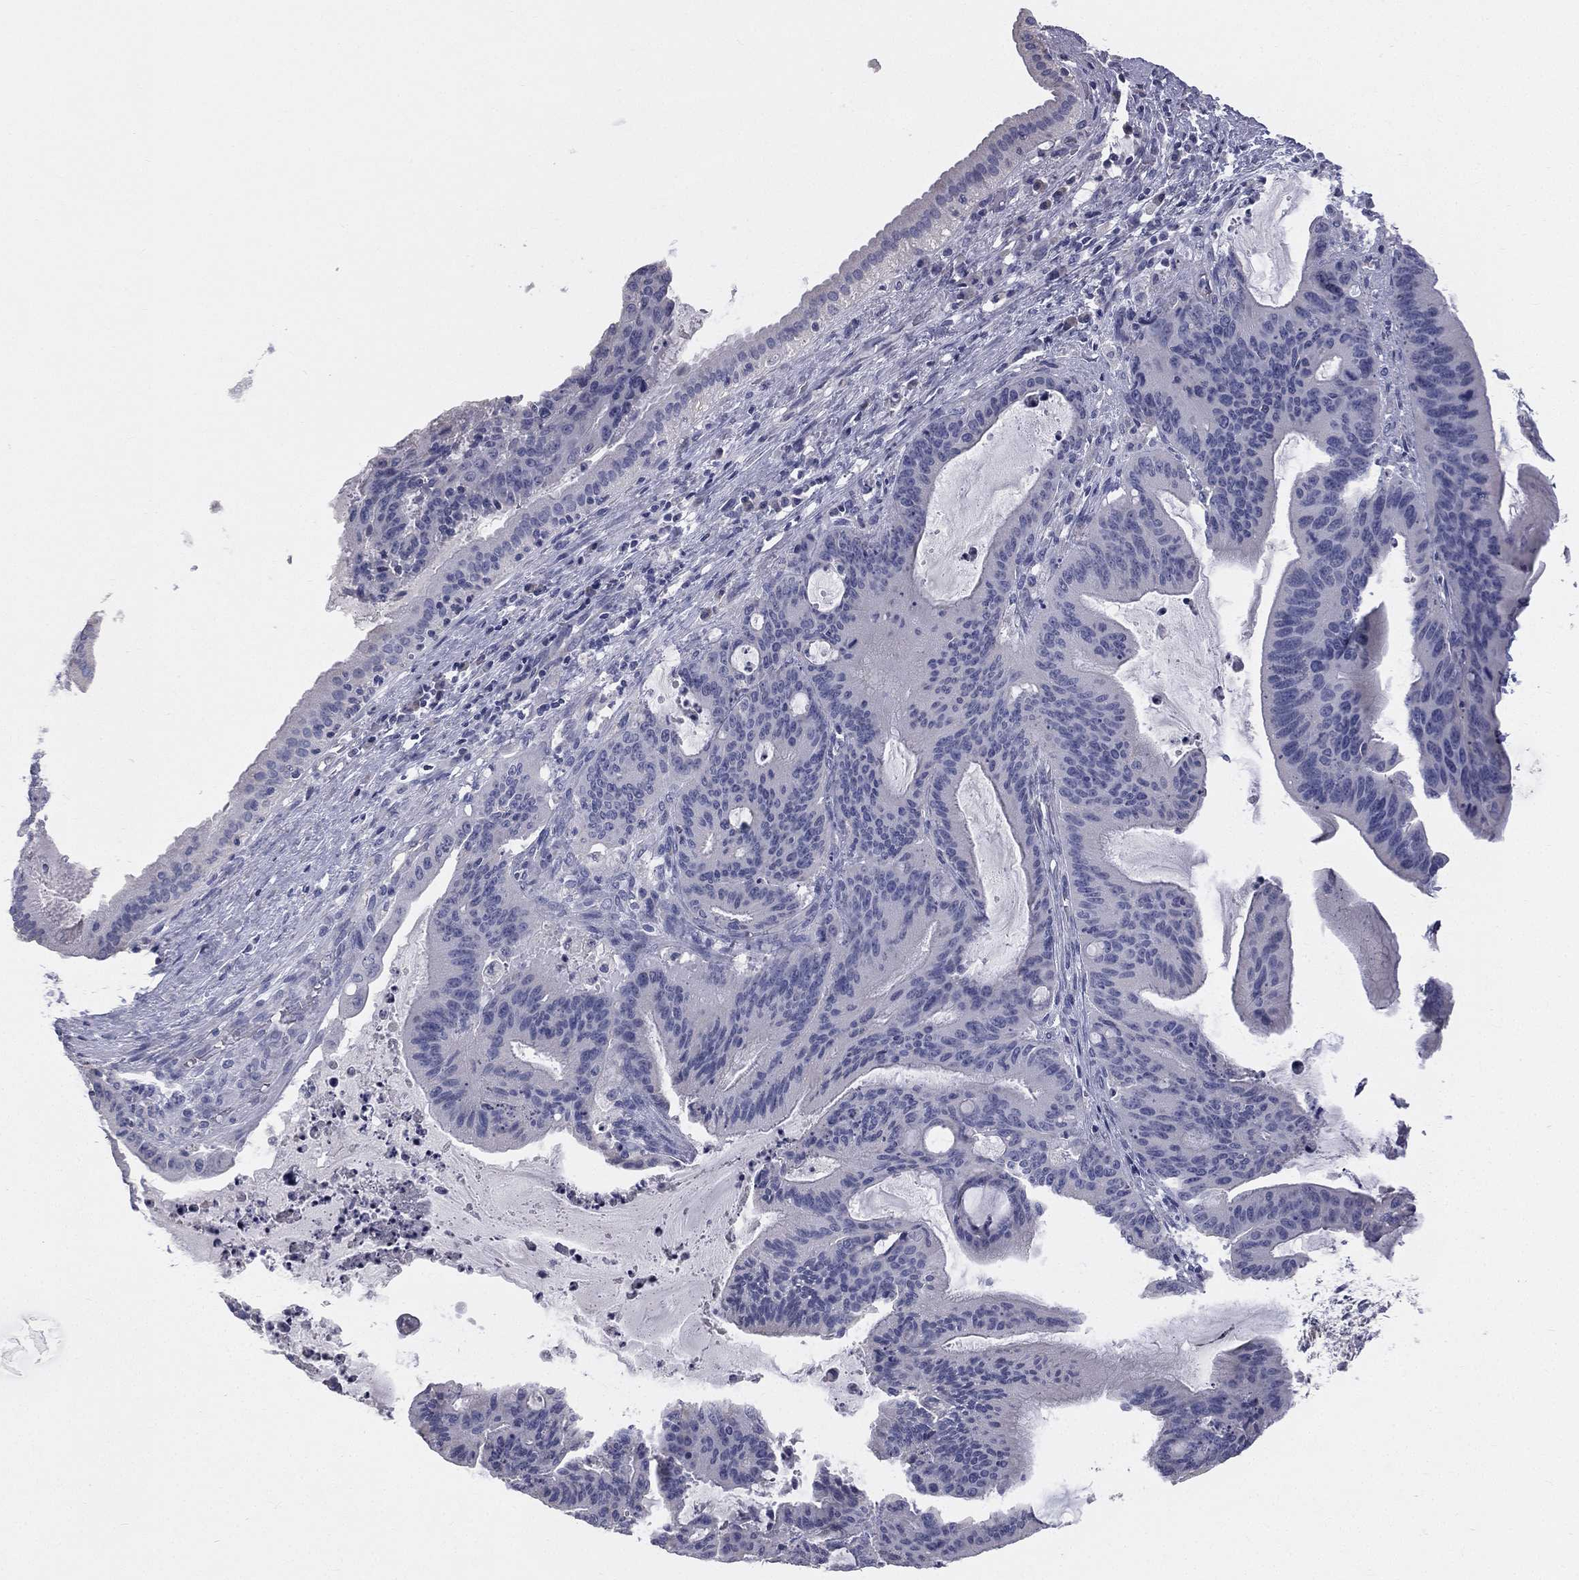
{"staining": {"intensity": "negative", "quantity": "none", "location": "none"}, "tissue": "liver cancer", "cell_type": "Tumor cells", "image_type": "cancer", "snomed": [{"axis": "morphology", "description": "Cholangiocarcinoma"}, {"axis": "topography", "description": "Liver"}], "caption": "A high-resolution histopathology image shows IHC staining of cholangiocarcinoma (liver), which displays no significant positivity in tumor cells.", "gene": "STK31", "patient": {"sex": "female", "age": 73}}